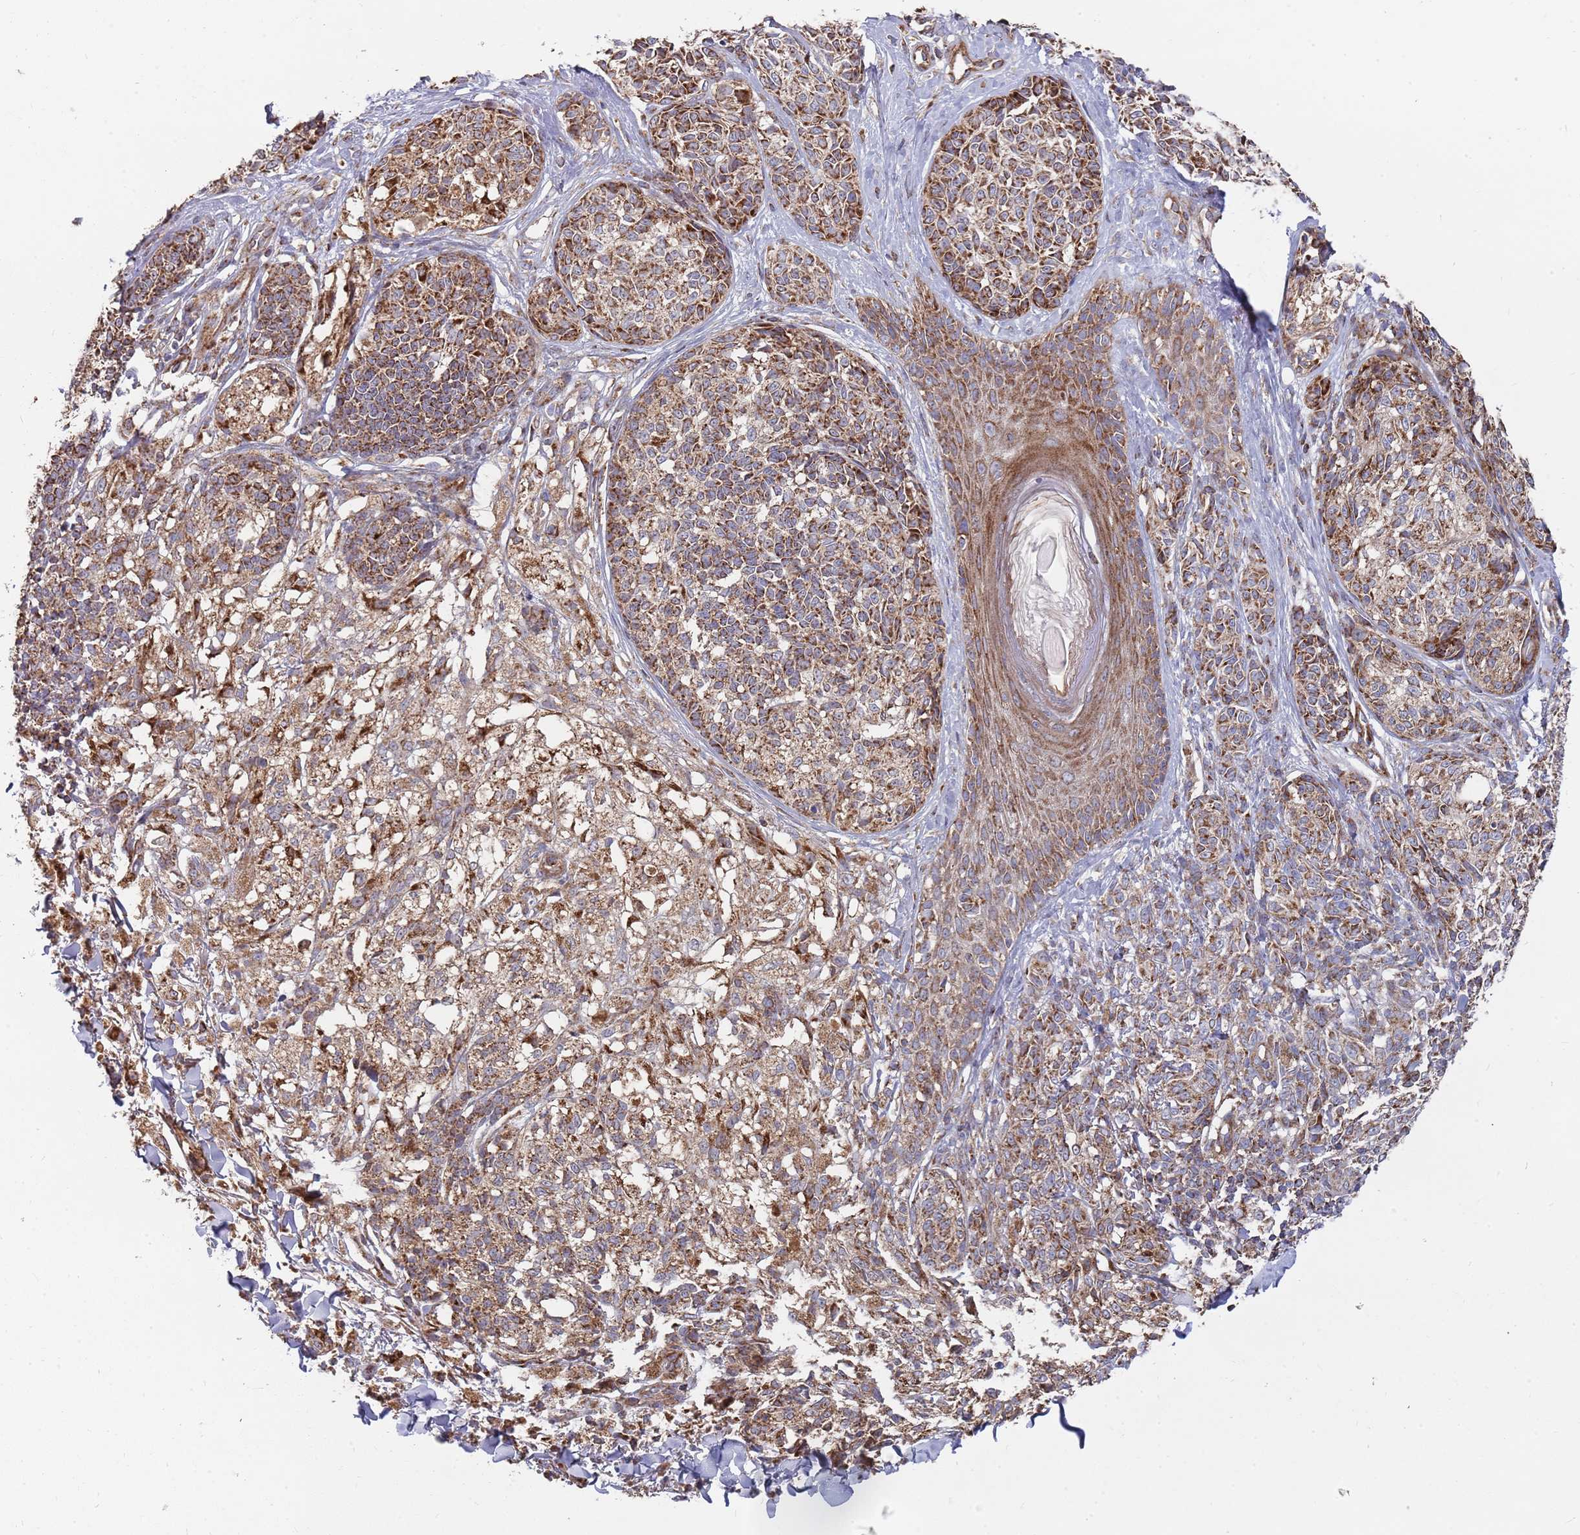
{"staining": {"intensity": "moderate", "quantity": ">75%", "location": "cytoplasmic/membranous"}, "tissue": "melanoma", "cell_type": "Tumor cells", "image_type": "cancer", "snomed": [{"axis": "morphology", "description": "Malignant melanoma, NOS"}, {"axis": "topography", "description": "Skin of upper extremity"}], "caption": "A histopathology image of malignant melanoma stained for a protein displays moderate cytoplasmic/membranous brown staining in tumor cells.", "gene": "WDFY3", "patient": {"sex": "male", "age": 40}}